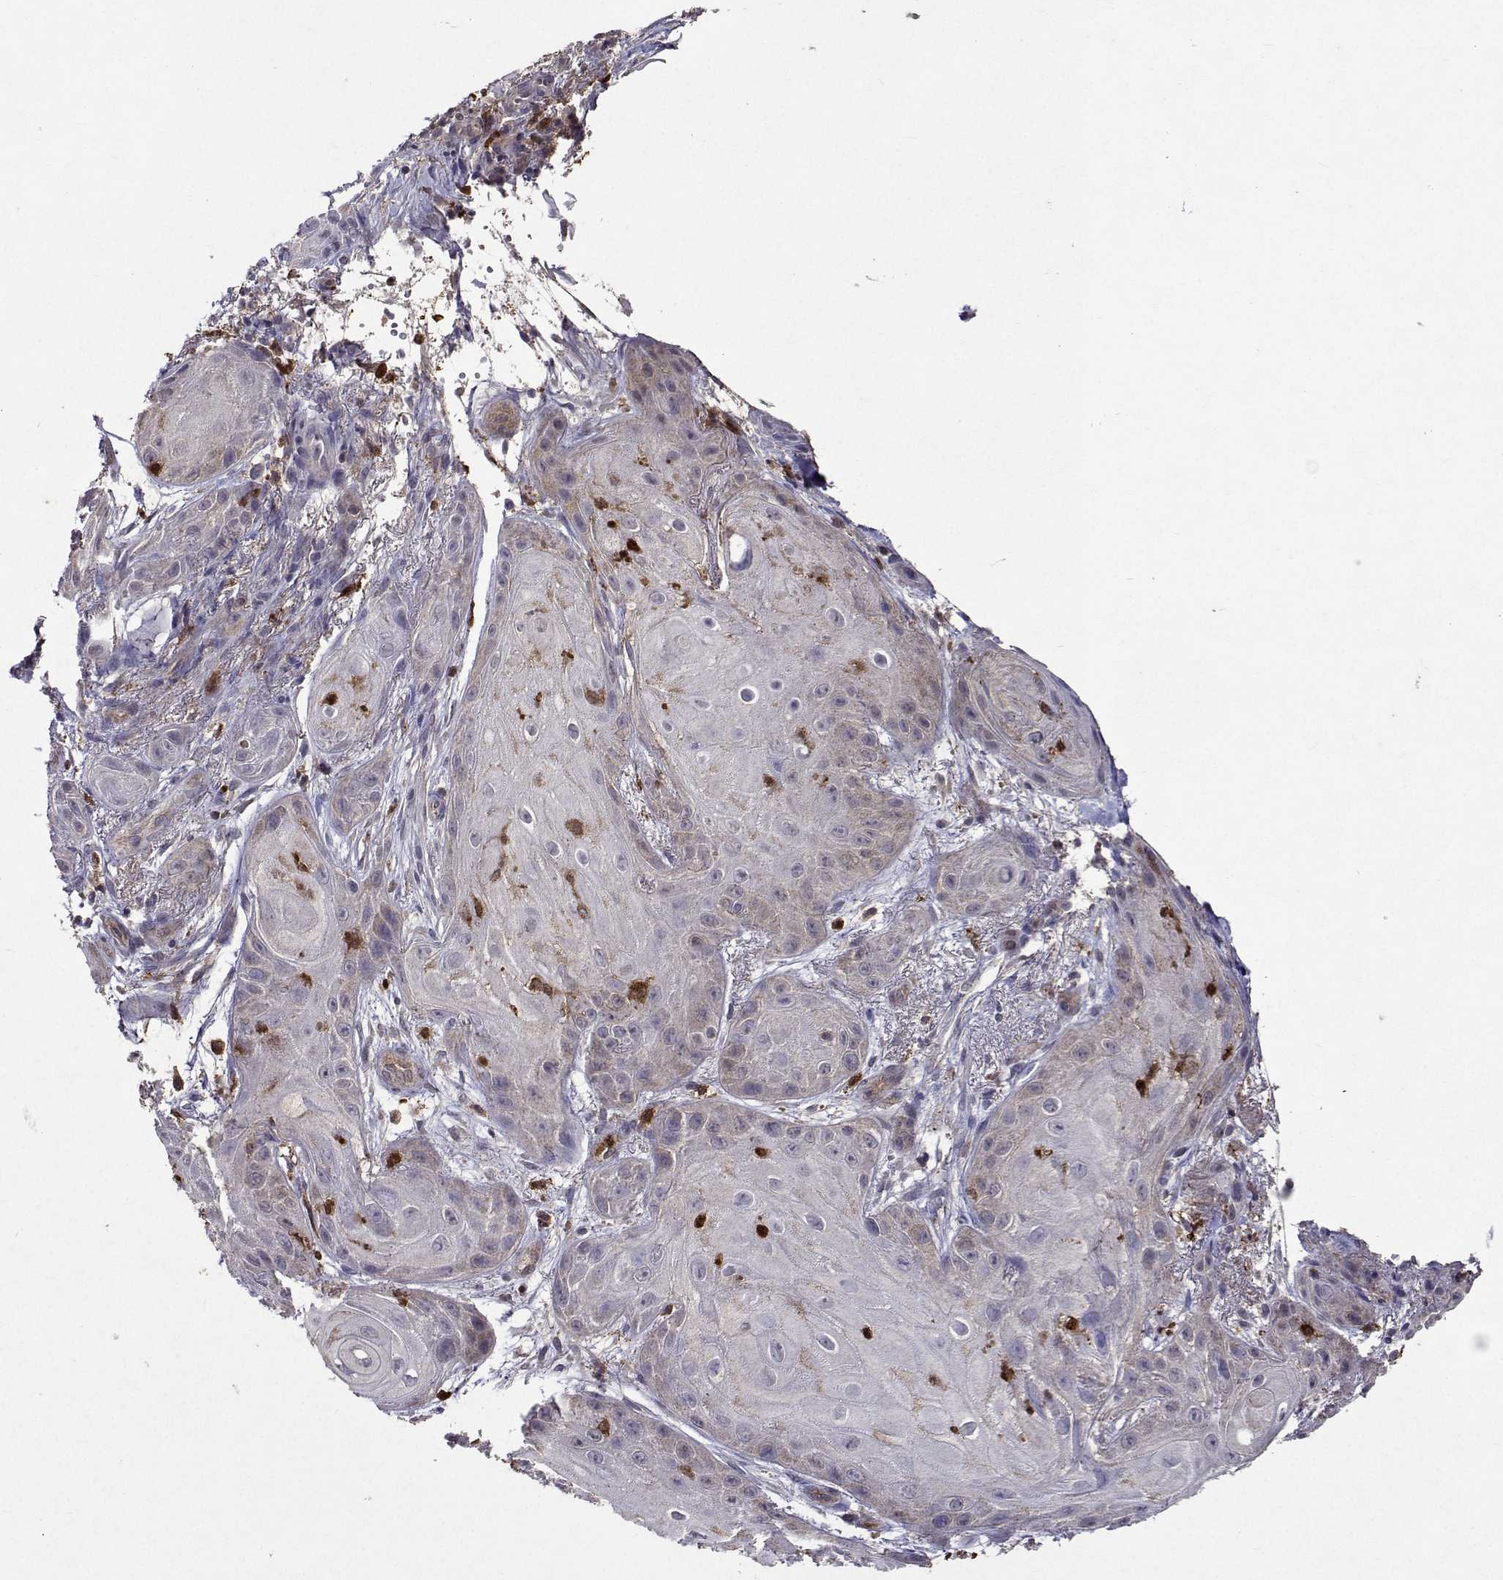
{"staining": {"intensity": "negative", "quantity": "none", "location": "none"}, "tissue": "skin cancer", "cell_type": "Tumor cells", "image_type": "cancer", "snomed": [{"axis": "morphology", "description": "Squamous cell carcinoma, NOS"}, {"axis": "topography", "description": "Skin"}], "caption": "IHC micrograph of skin cancer stained for a protein (brown), which demonstrates no positivity in tumor cells.", "gene": "APAF1", "patient": {"sex": "male", "age": 62}}